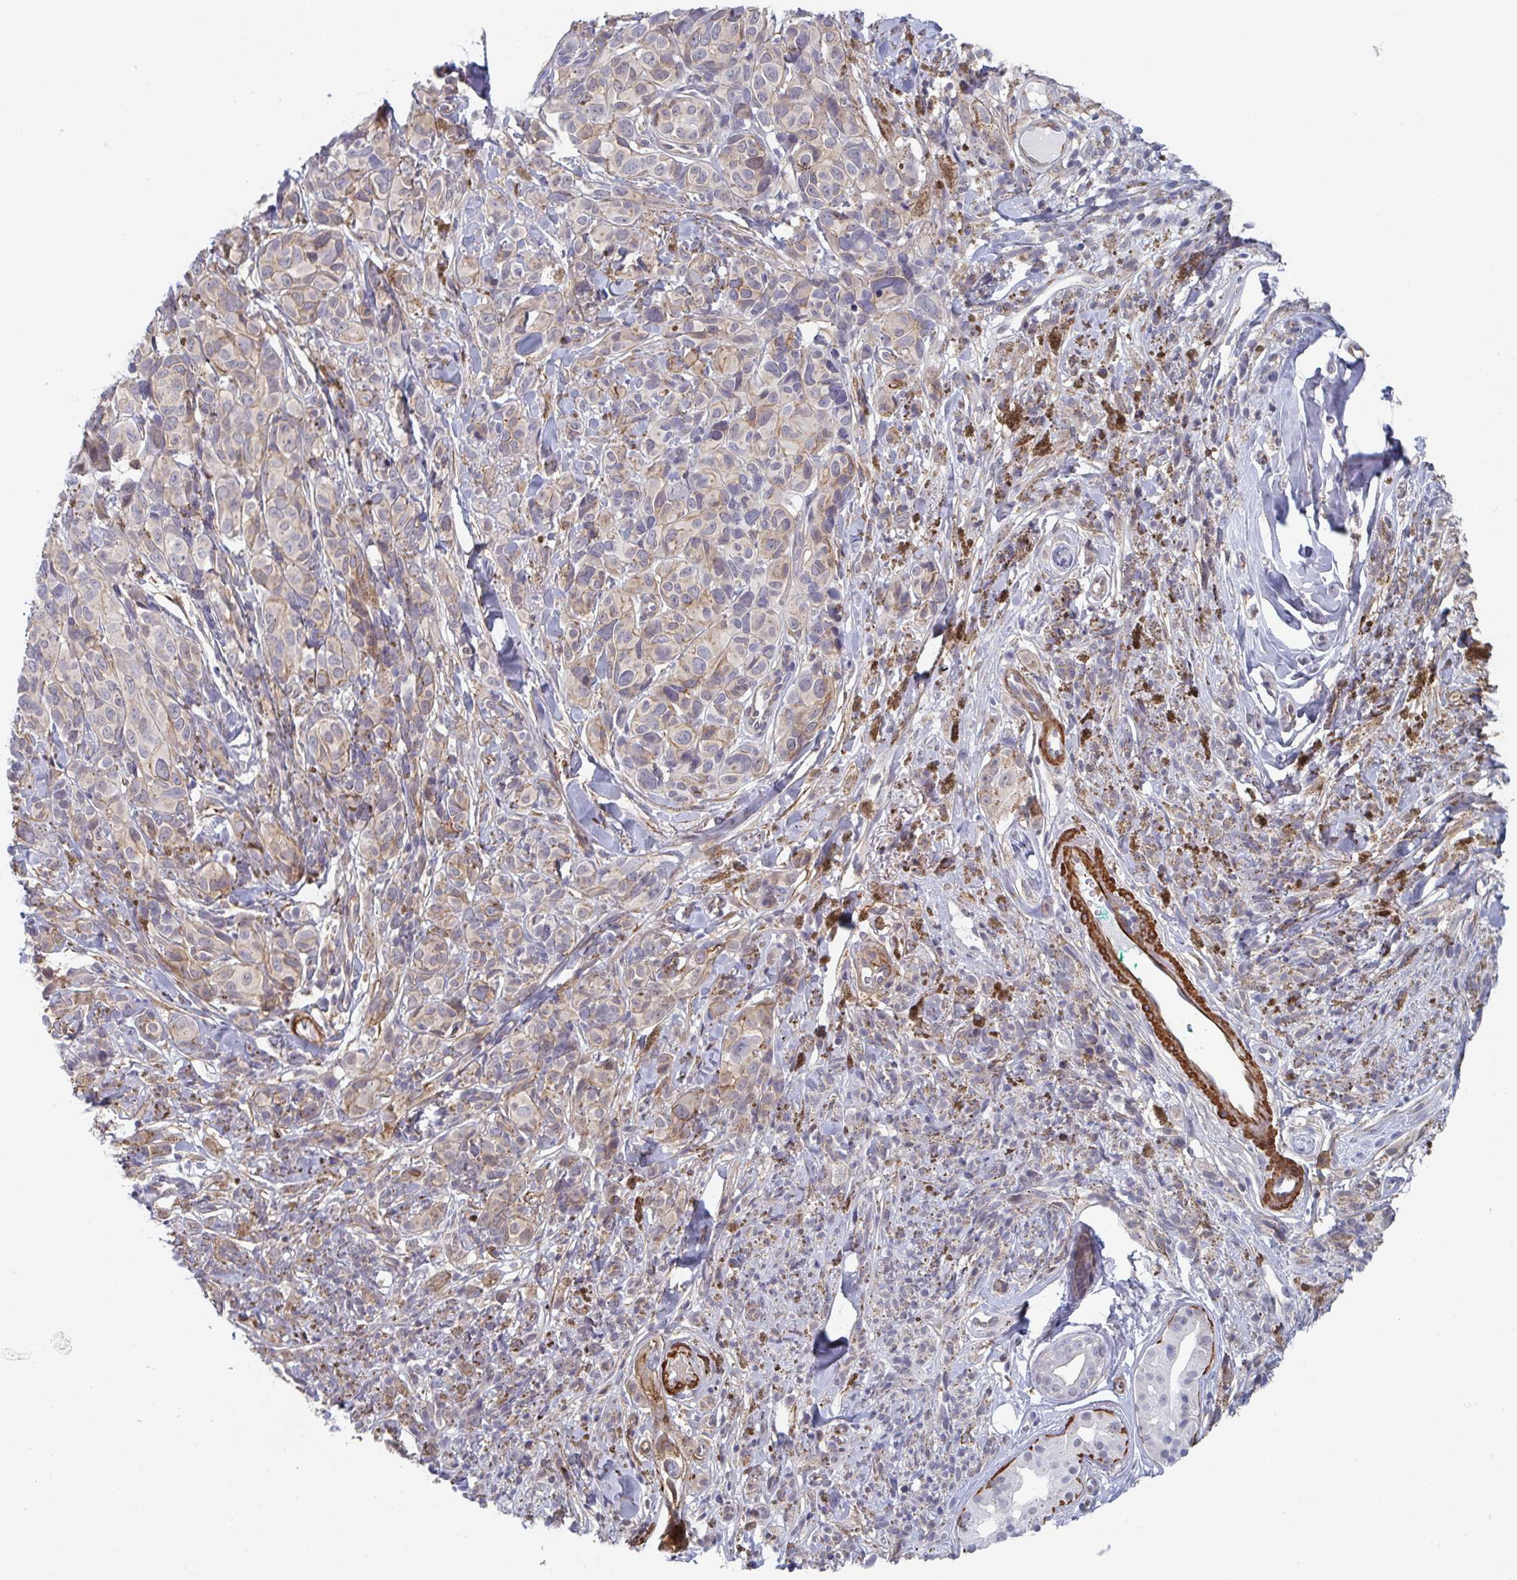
{"staining": {"intensity": "negative", "quantity": "none", "location": "none"}, "tissue": "melanoma", "cell_type": "Tumor cells", "image_type": "cancer", "snomed": [{"axis": "morphology", "description": "Malignant melanoma, NOS"}, {"axis": "topography", "description": "Skin"}], "caption": "Tumor cells are negative for brown protein staining in melanoma.", "gene": "NEURL4", "patient": {"sex": "male", "age": 85}}